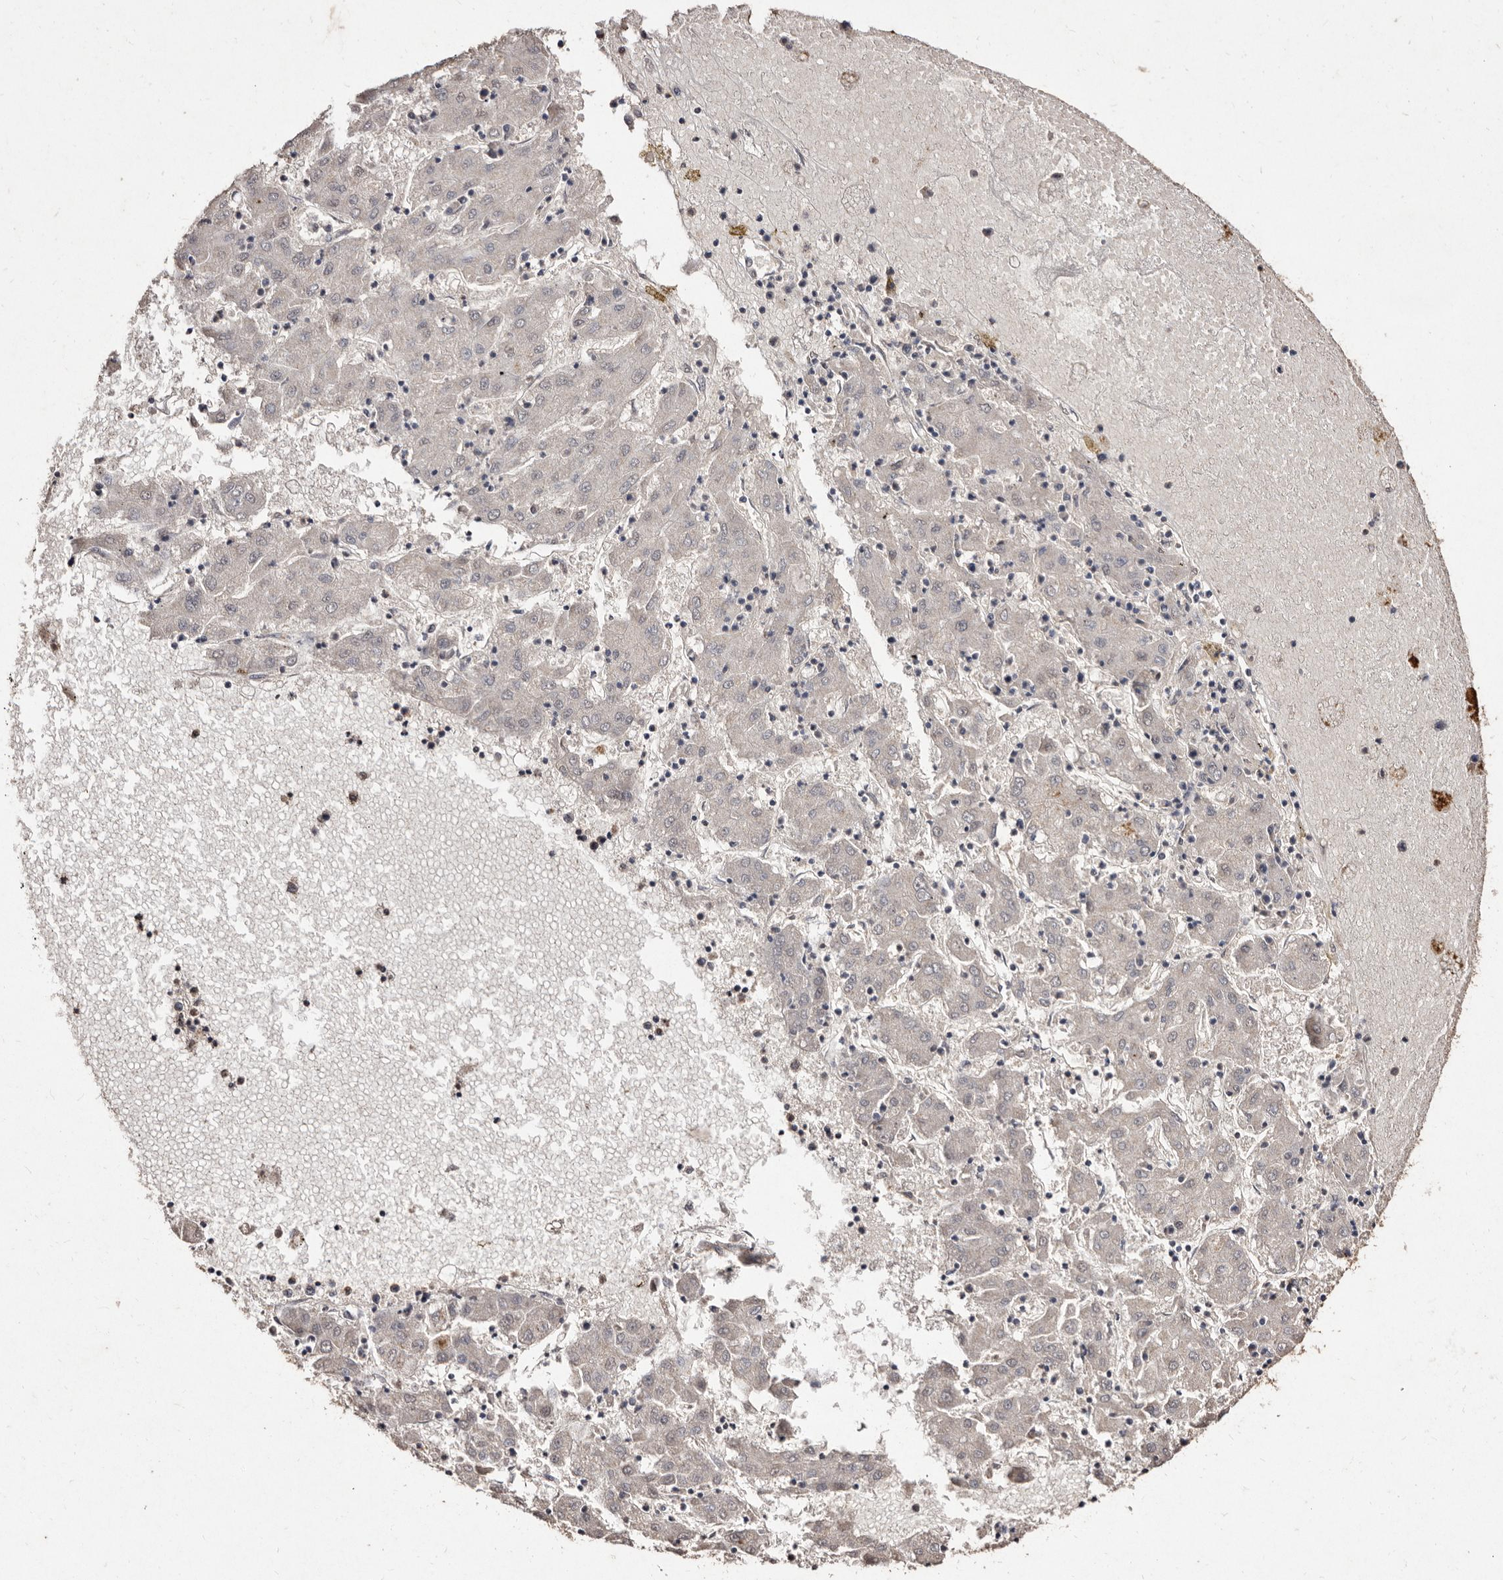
{"staining": {"intensity": "negative", "quantity": "none", "location": "none"}, "tissue": "liver cancer", "cell_type": "Tumor cells", "image_type": "cancer", "snomed": [{"axis": "morphology", "description": "Carcinoma, Hepatocellular, NOS"}, {"axis": "topography", "description": "Liver"}], "caption": "A micrograph of liver hepatocellular carcinoma stained for a protein shows no brown staining in tumor cells.", "gene": "ERBB4", "patient": {"sex": "male", "age": 72}}